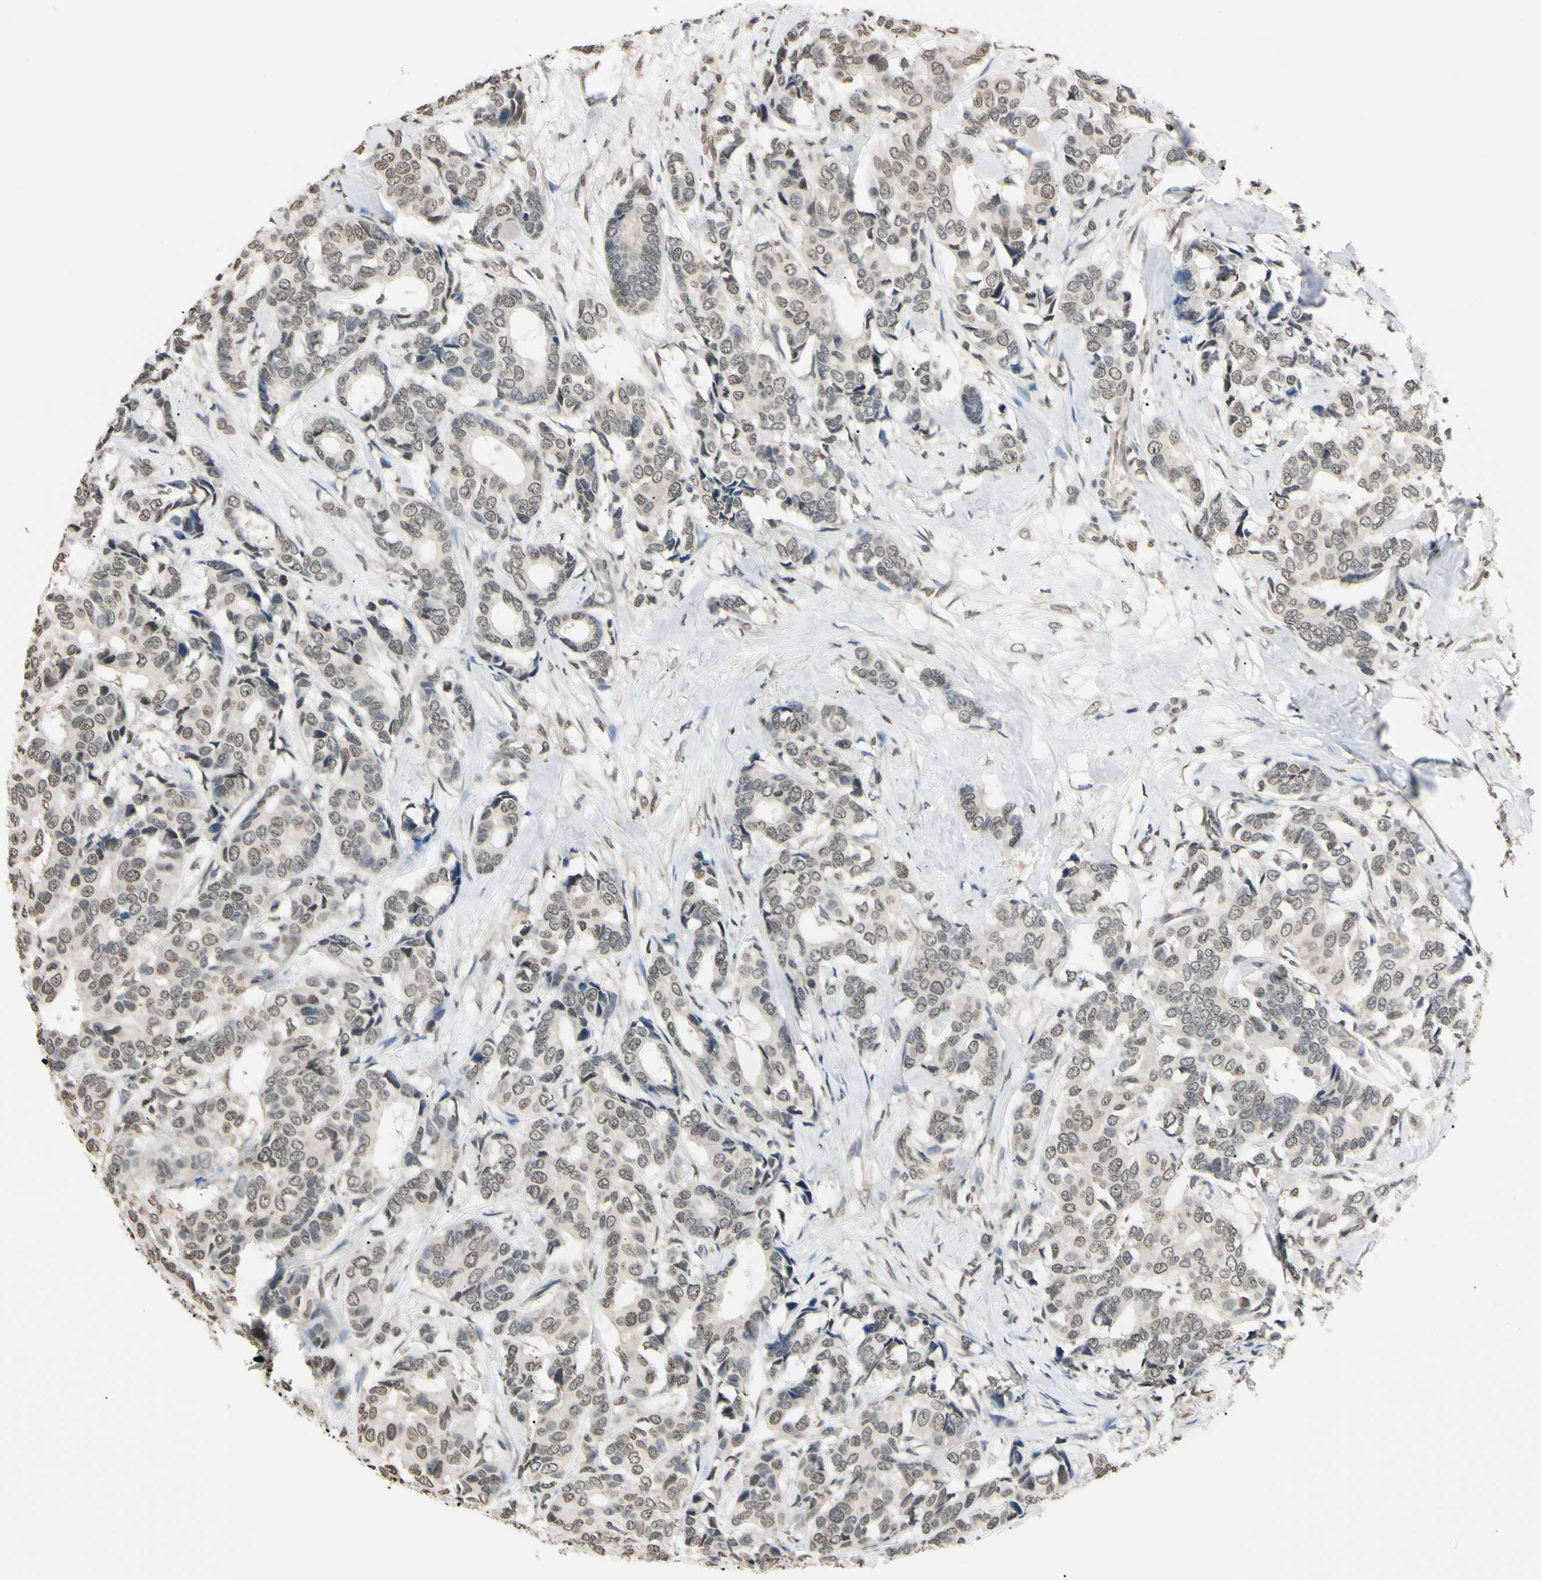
{"staining": {"intensity": "weak", "quantity": ">75%", "location": "nuclear"}, "tissue": "breast cancer", "cell_type": "Tumor cells", "image_type": "cancer", "snomed": [{"axis": "morphology", "description": "Duct carcinoma"}, {"axis": "topography", "description": "Breast"}], "caption": "Weak nuclear positivity is present in approximately >75% of tumor cells in breast infiltrating ductal carcinoma. (DAB IHC, brown staining for protein, blue staining for nuclei).", "gene": "CDC45", "patient": {"sex": "female", "age": 87}}